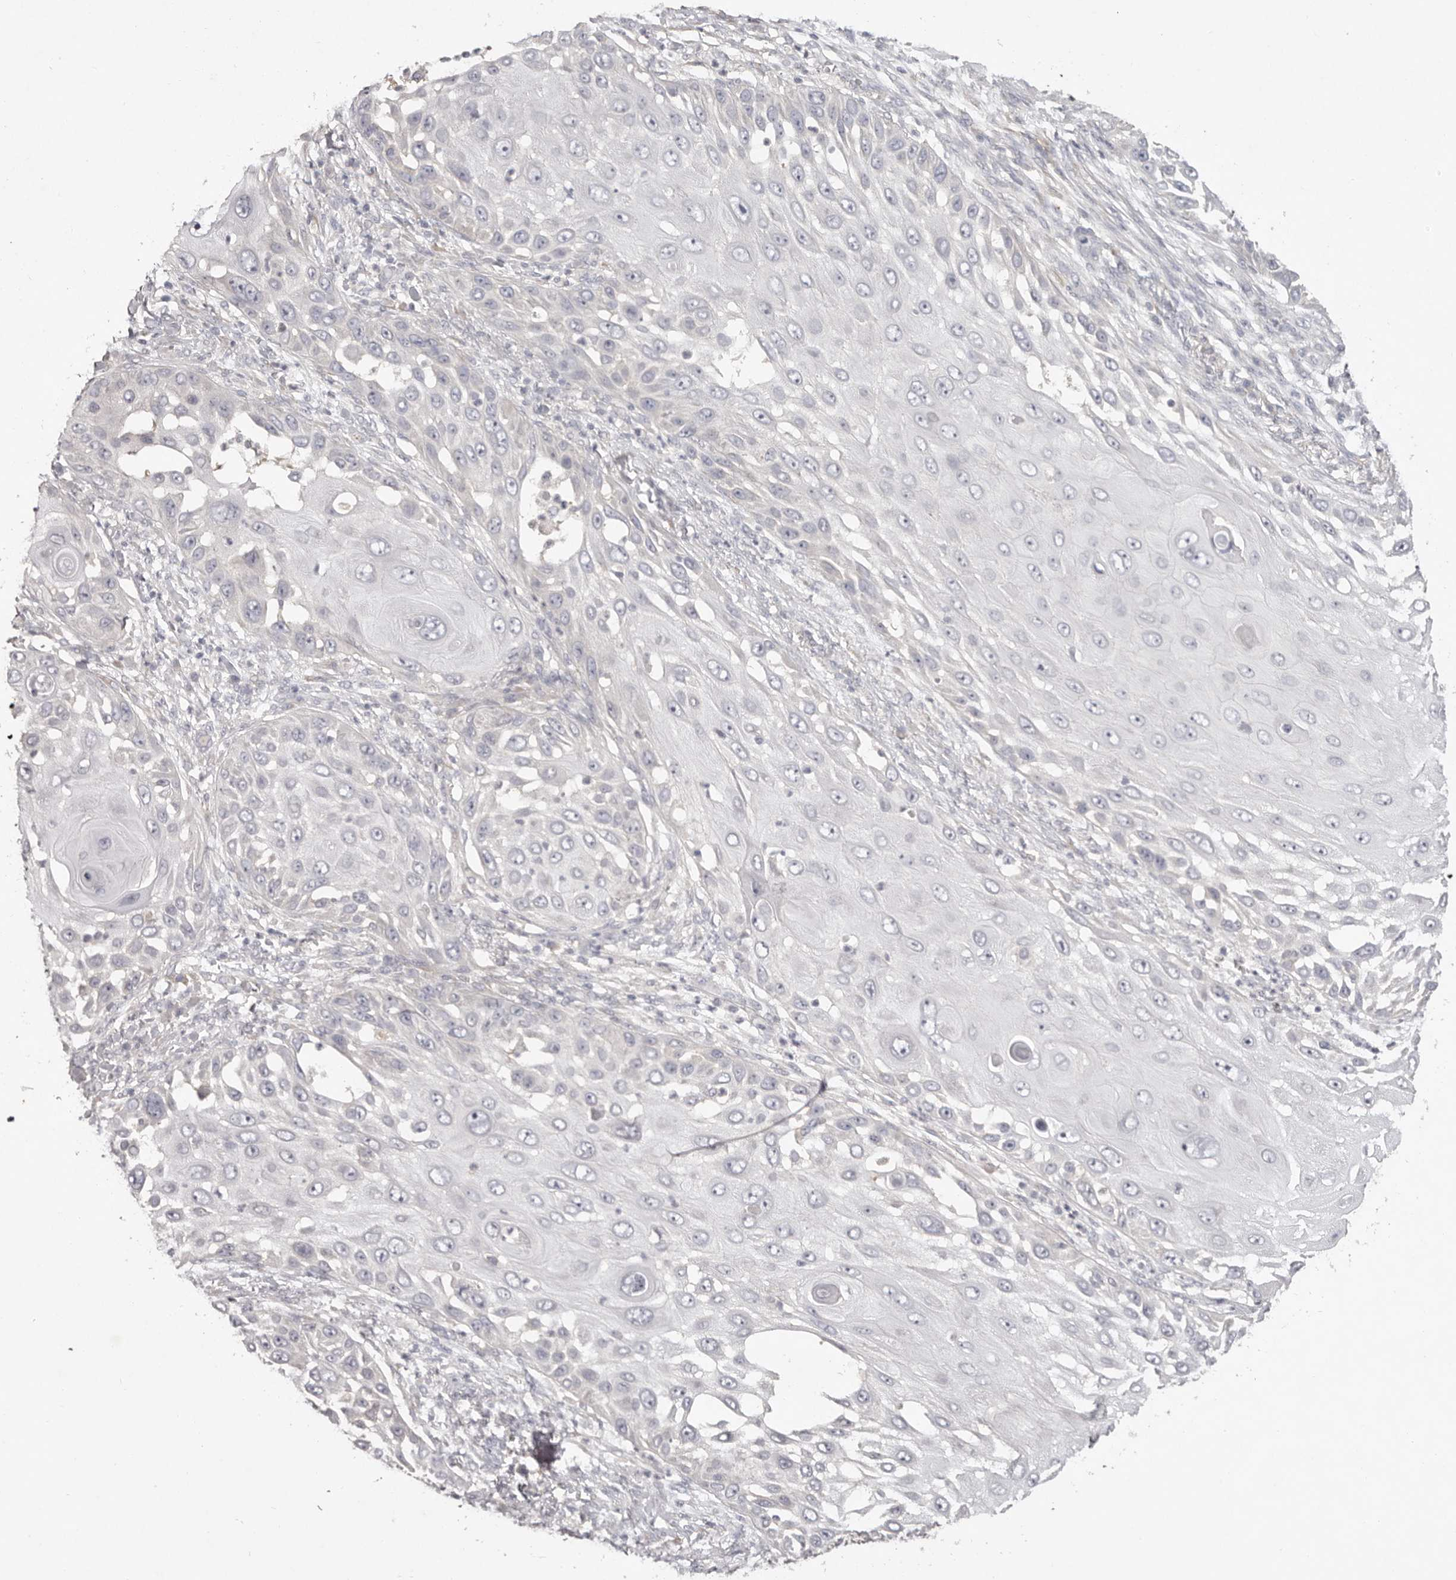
{"staining": {"intensity": "negative", "quantity": "none", "location": "none"}, "tissue": "skin cancer", "cell_type": "Tumor cells", "image_type": "cancer", "snomed": [{"axis": "morphology", "description": "Squamous cell carcinoma, NOS"}, {"axis": "topography", "description": "Skin"}], "caption": "IHC of human skin squamous cell carcinoma exhibits no positivity in tumor cells. (Brightfield microscopy of DAB immunohistochemistry (IHC) at high magnification).", "gene": "SCUBE2", "patient": {"sex": "female", "age": 44}}